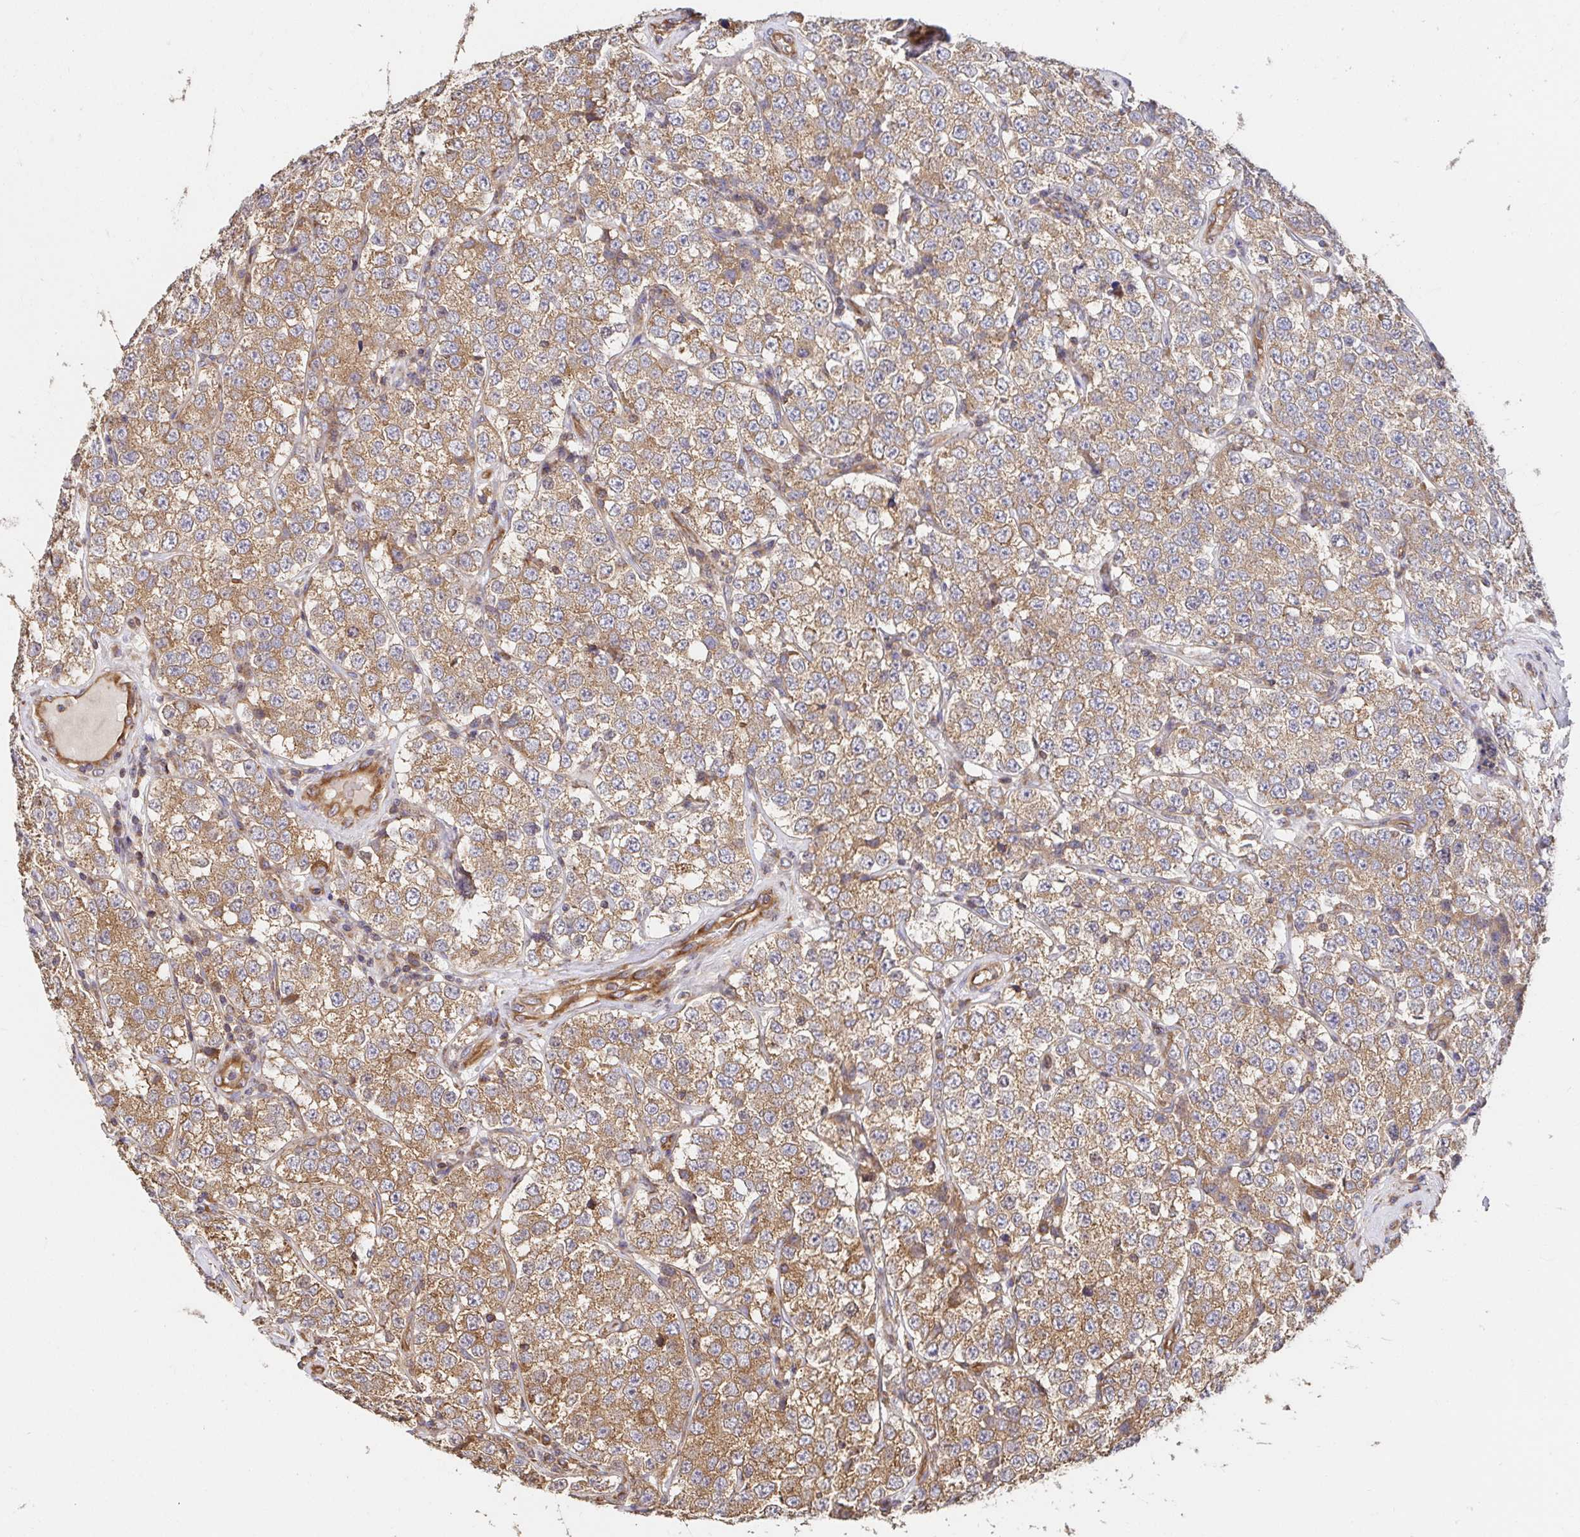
{"staining": {"intensity": "moderate", "quantity": ">75%", "location": "cytoplasmic/membranous"}, "tissue": "testis cancer", "cell_type": "Tumor cells", "image_type": "cancer", "snomed": [{"axis": "morphology", "description": "Seminoma, NOS"}, {"axis": "topography", "description": "Testis"}], "caption": "Immunohistochemistry of seminoma (testis) shows medium levels of moderate cytoplasmic/membranous expression in about >75% of tumor cells. Immunohistochemistry stains the protein of interest in brown and the nuclei are stained blue.", "gene": "APBB1", "patient": {"sex": "male", "age": 34}}